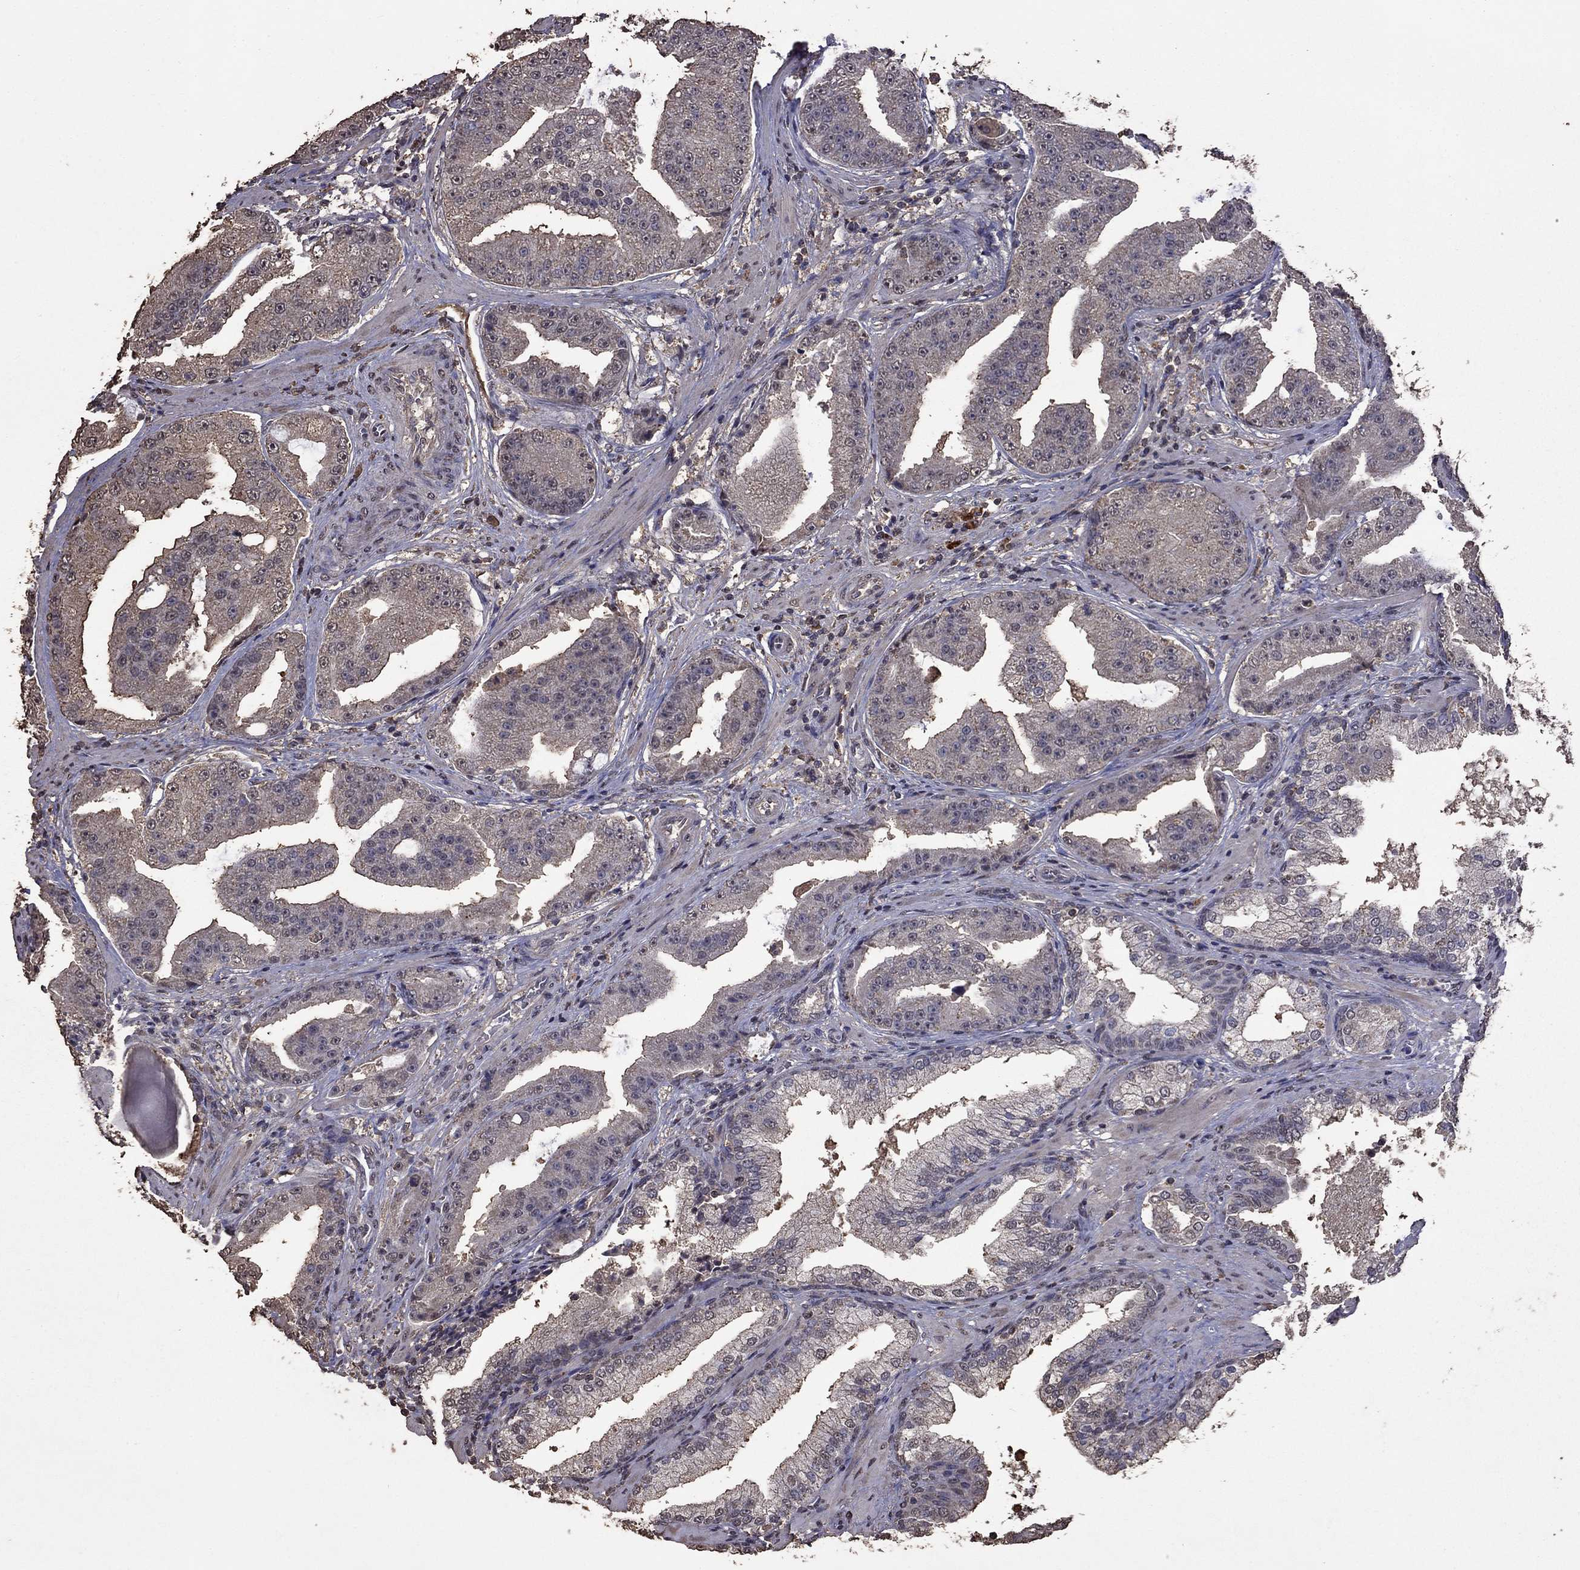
{"staining": {"intensity": "negative", "quantity": "none", "location": "none"}, "tissue": "prostate cancer", "cell_type": "Tumor cells", "image_type": "cancer", "snomed": [{"axis": "morphology", "description": "Adenocarcinoma, Low grade"}, {"axis": "topography", "description": "Prostate"}], "caption": "IHC micrograph of low-grade adenocarcinoma (prostate) stained for a protein (brown), which reveals no staining in tumor cells.", "gene": "SERPINA5", "patient": {"sex": "male", "age": 62}}